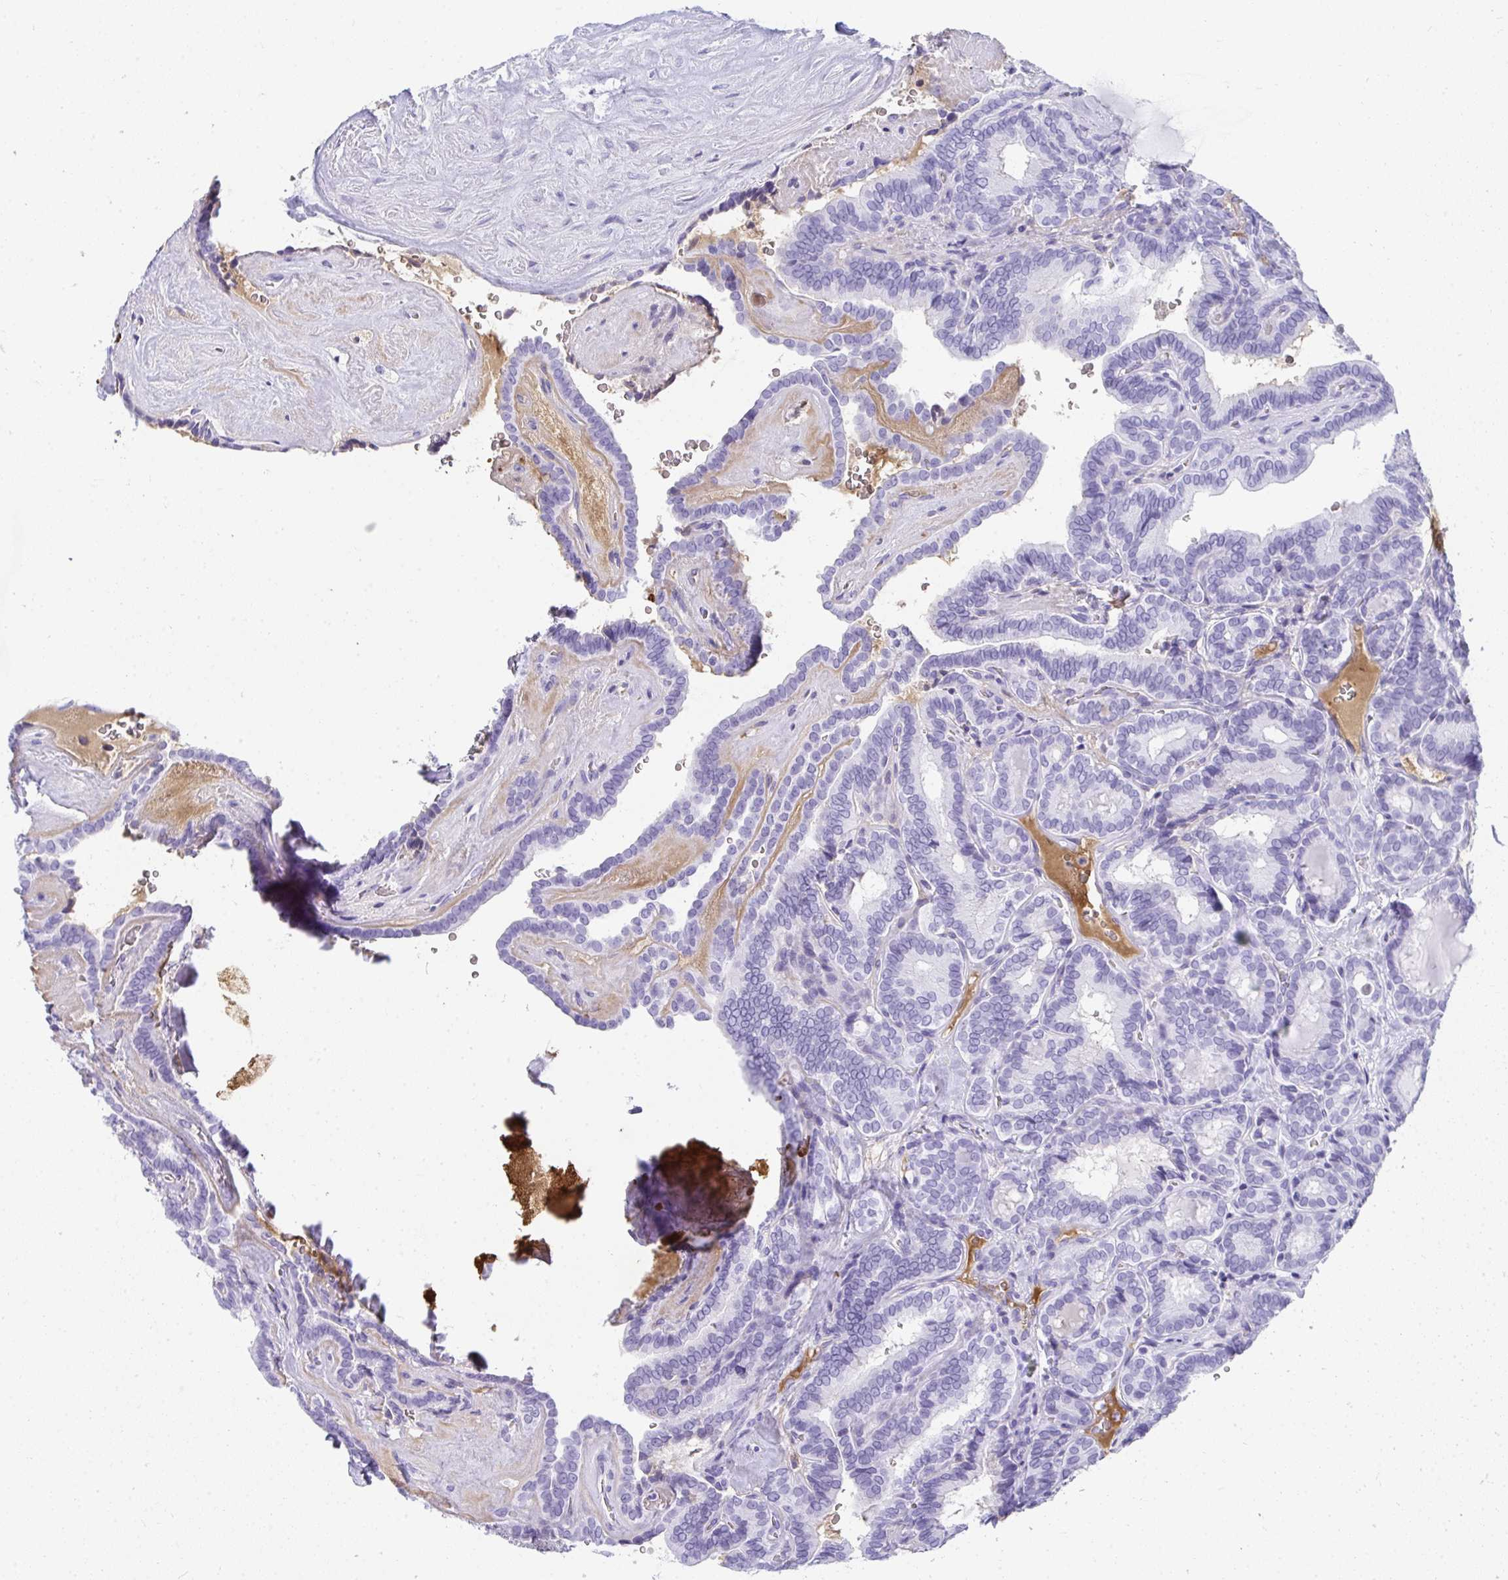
{"staining": {"intensity": "negative", "quantity": "none", "location": "none"}, "tissue": "thyroid cancer", "cell_type": "Tumor cells", "image_type": "cancer", "snomed": [{"axis": "morphology", "description": "Papillary adenocarcinoma, NOS"}, {"axis": "topography", "description": "Thyroid gland"}], "caption": "Tumor cells show no significant protein staining in thyroid cancer (papillary adenocarcinoma).", "gene": "ZSWIM3", "patient": {"sex": "female", "age": 21}}